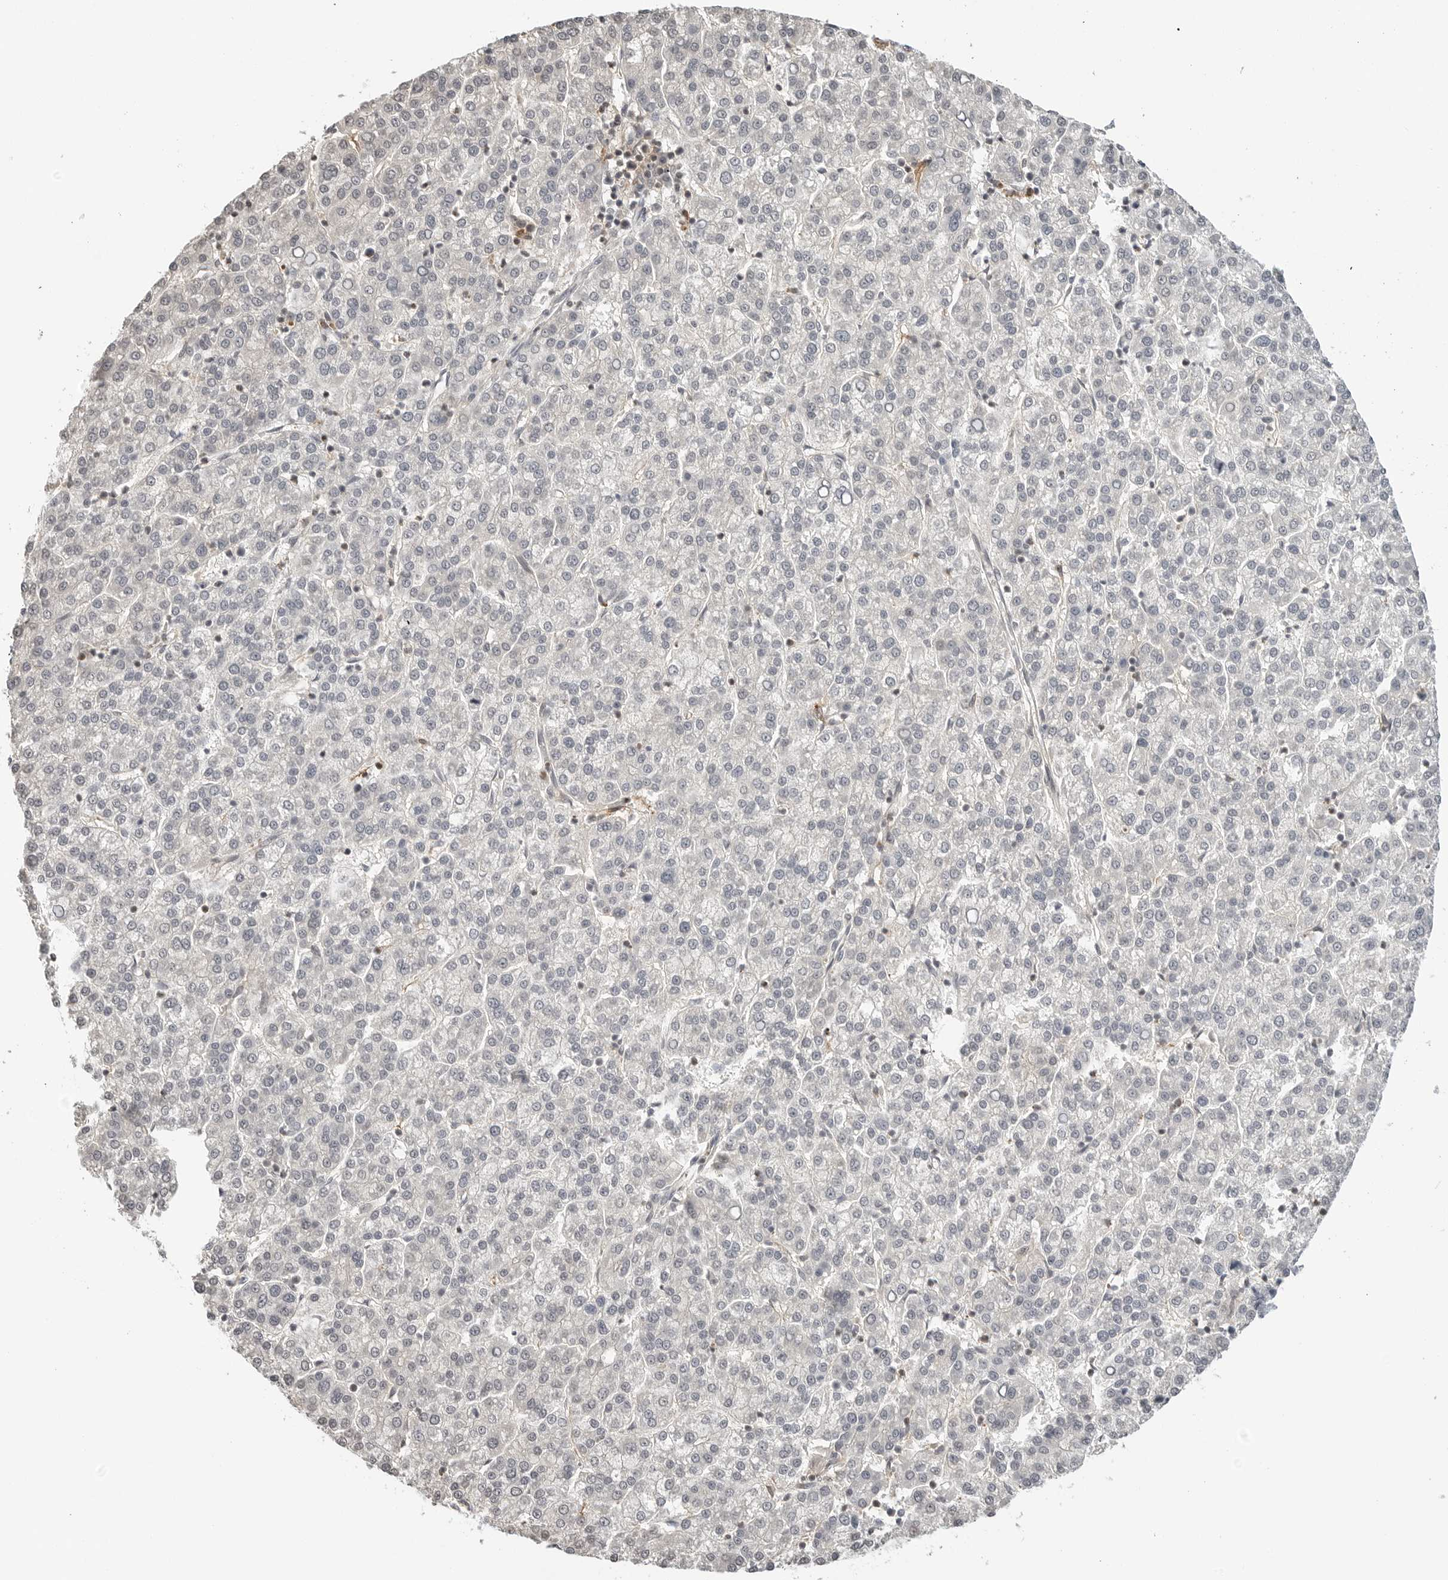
{"staining": {"intensity": "negative", "quantity": "none", "location": "none"}, "tissue": "liver cancer", "cell_type": "Tumor cells", "image_type": "cancer", "snomed": [{"axis": "morphology", "description": "Carcinoma, Hepatocellular, NOS"}, {"axis": "topography", "description": "Liver"}], "caption": "There is no significant expression in tumor cells of liver cancer.", "gene": "STXBP3", "patient": {"sex": "female", "age": 58}}